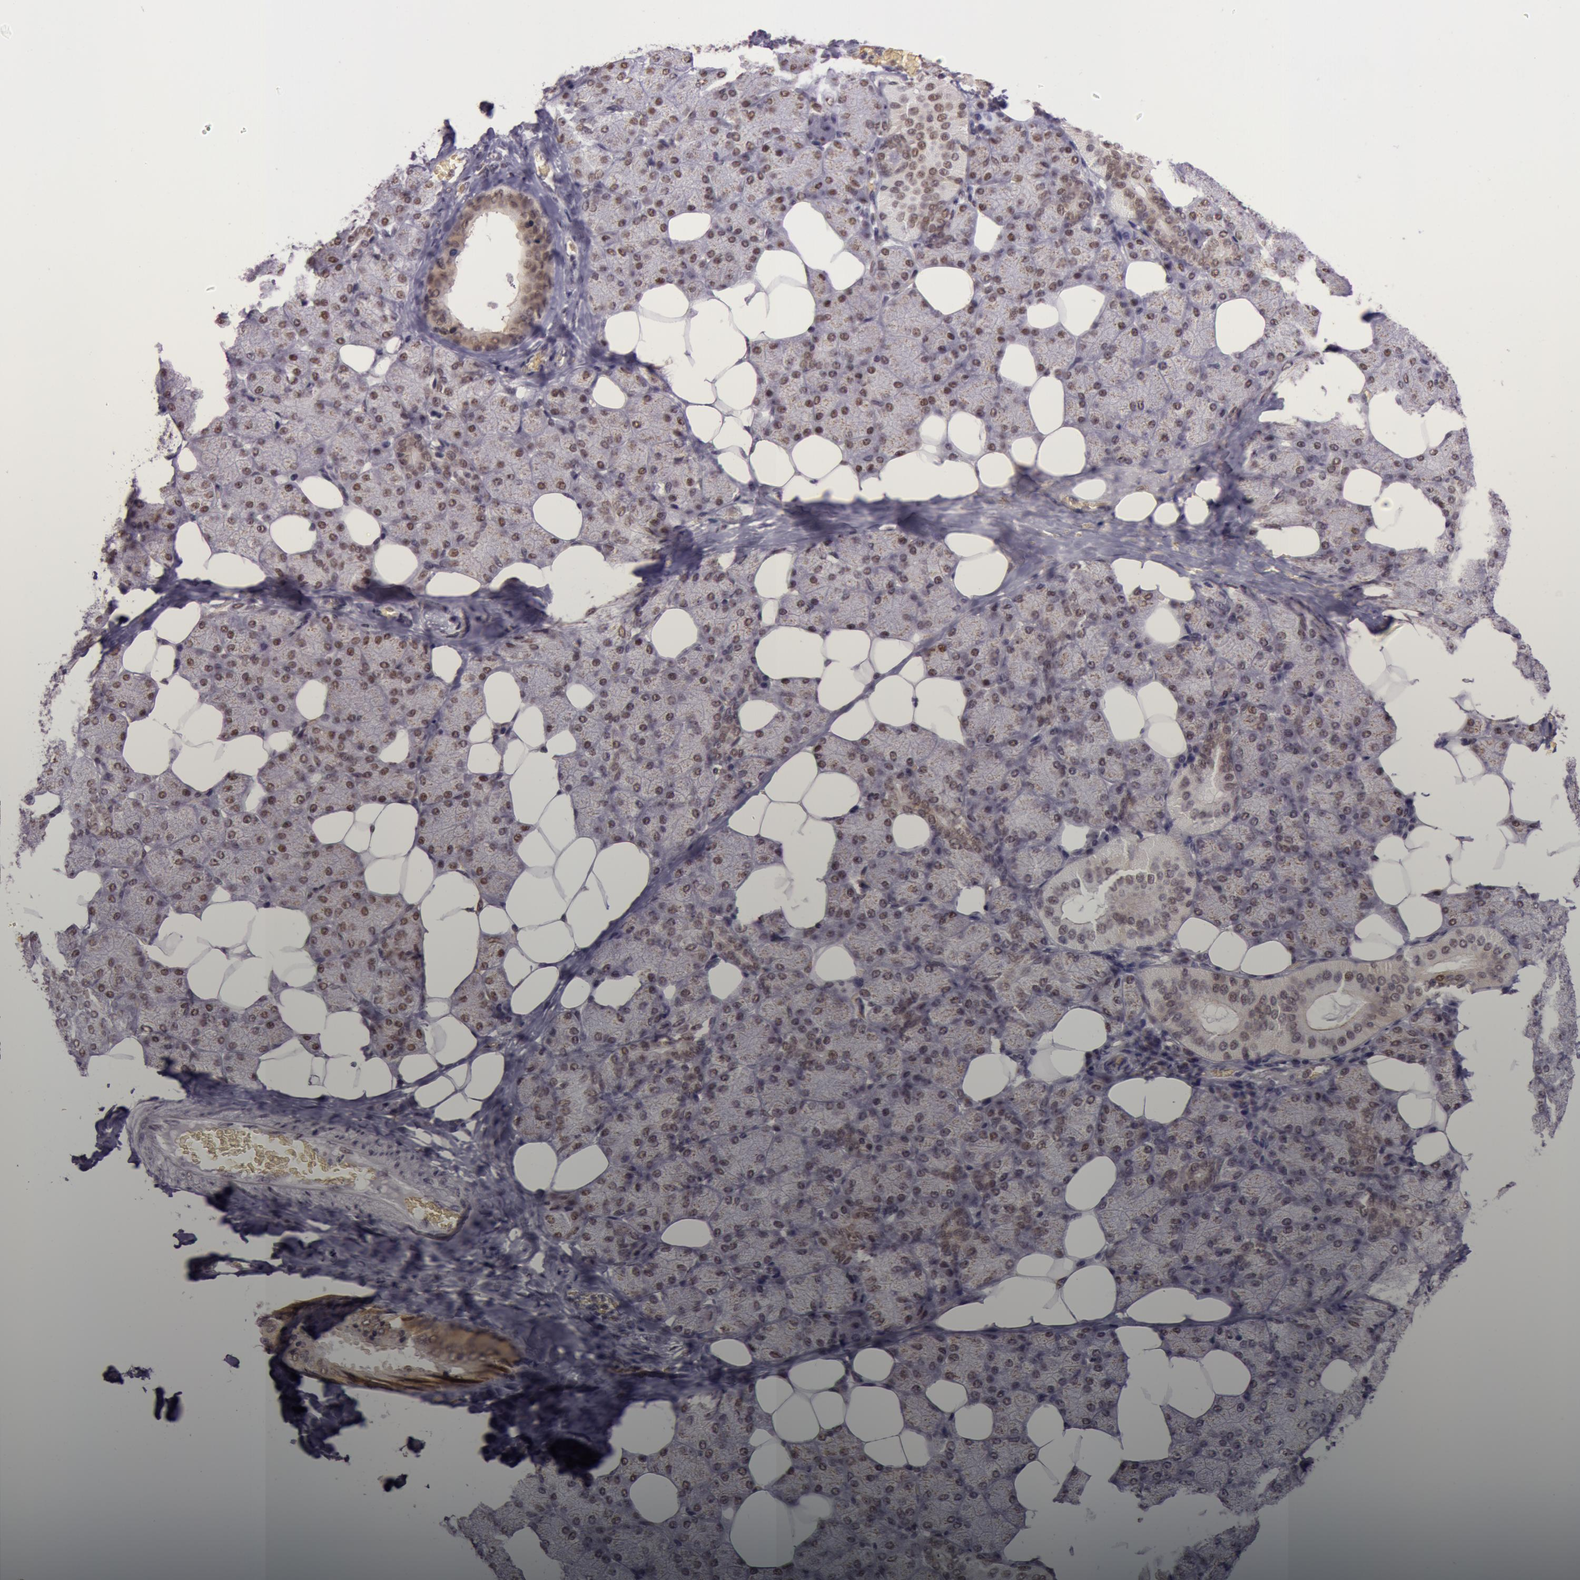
{"staining": {"intensity": "moderate", "quantity": ">75%", "location": "nuclear"}, "tissue": "salivary gland", "cell_type": "Glandular cells", "image_type": "normal", "snomed": [{"axis": "morphology", "description": "Normal tissue, NOS"}, {"axis": "topography", "description": "Lymph node"}, {"axis": "topography", "description": "Salivary gland"}], "caption": "Unremarkable salivary gland shows moderate nuclear positivity in about >75% of glandular cells (brown staining indicates protein expression, while blue staining denotes nuclei)..", "gene": "NBN", "patient": {"sex": "male", "age": 8}}